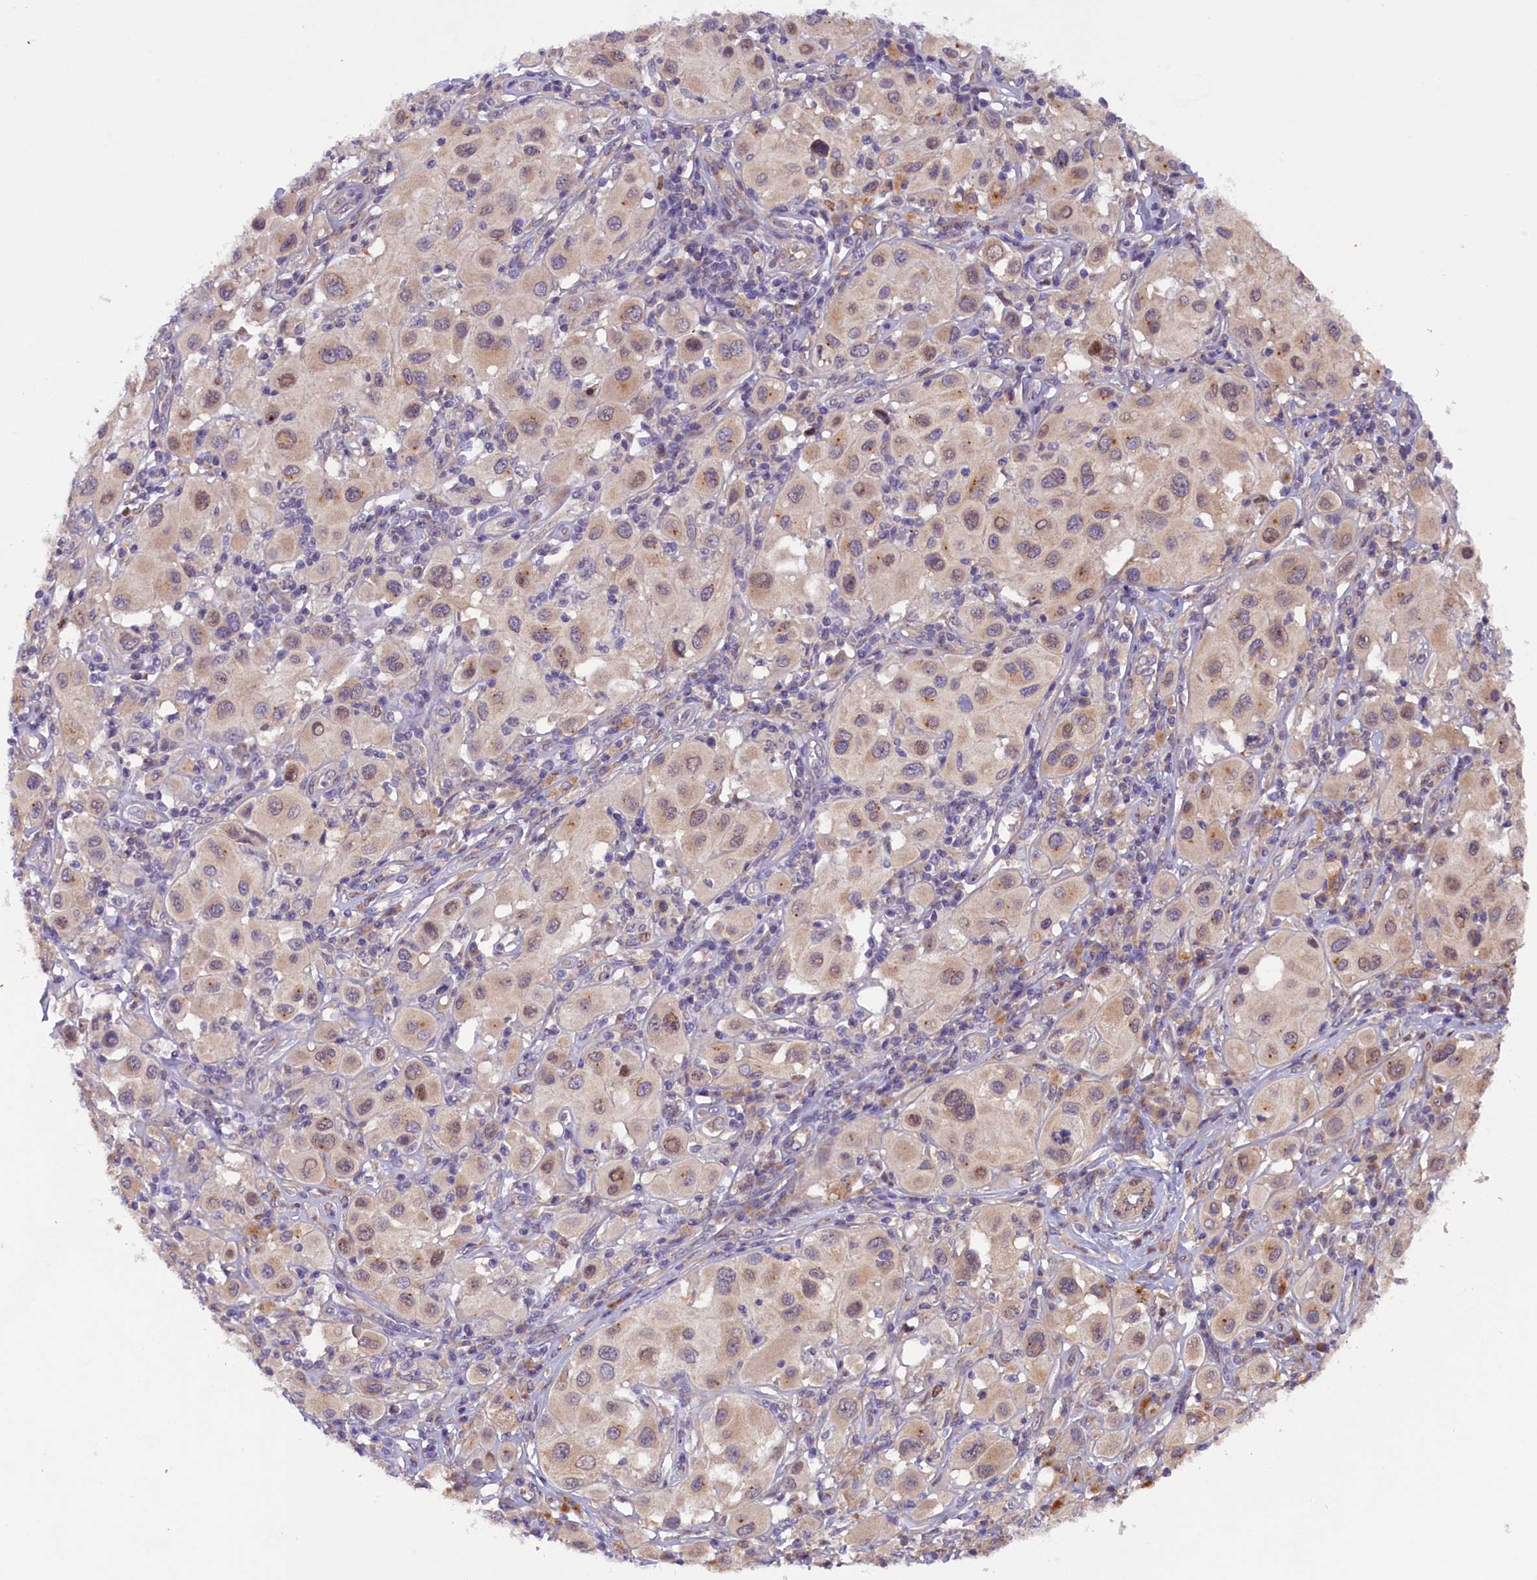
{"staining": {"intensity": "moderate", "quantity": "<25%", "location": "cytoplasmic/membranous"}, "tissue": "melanoma", "cell_type": "Tumor cells", "image_type": "cancer", "snomed": [{"axis": "morphology", "description": "Malignant melanoma, Metastatic site"}, {"axis": "topography", "description": "Skin"}], "caption": "Moderate cytoplasmic/membranous staining is present in approximately <25% of tumor cells in melanoma.", "gene": "CCDC9B", "patient": {"sex": "male", "age": 41}}